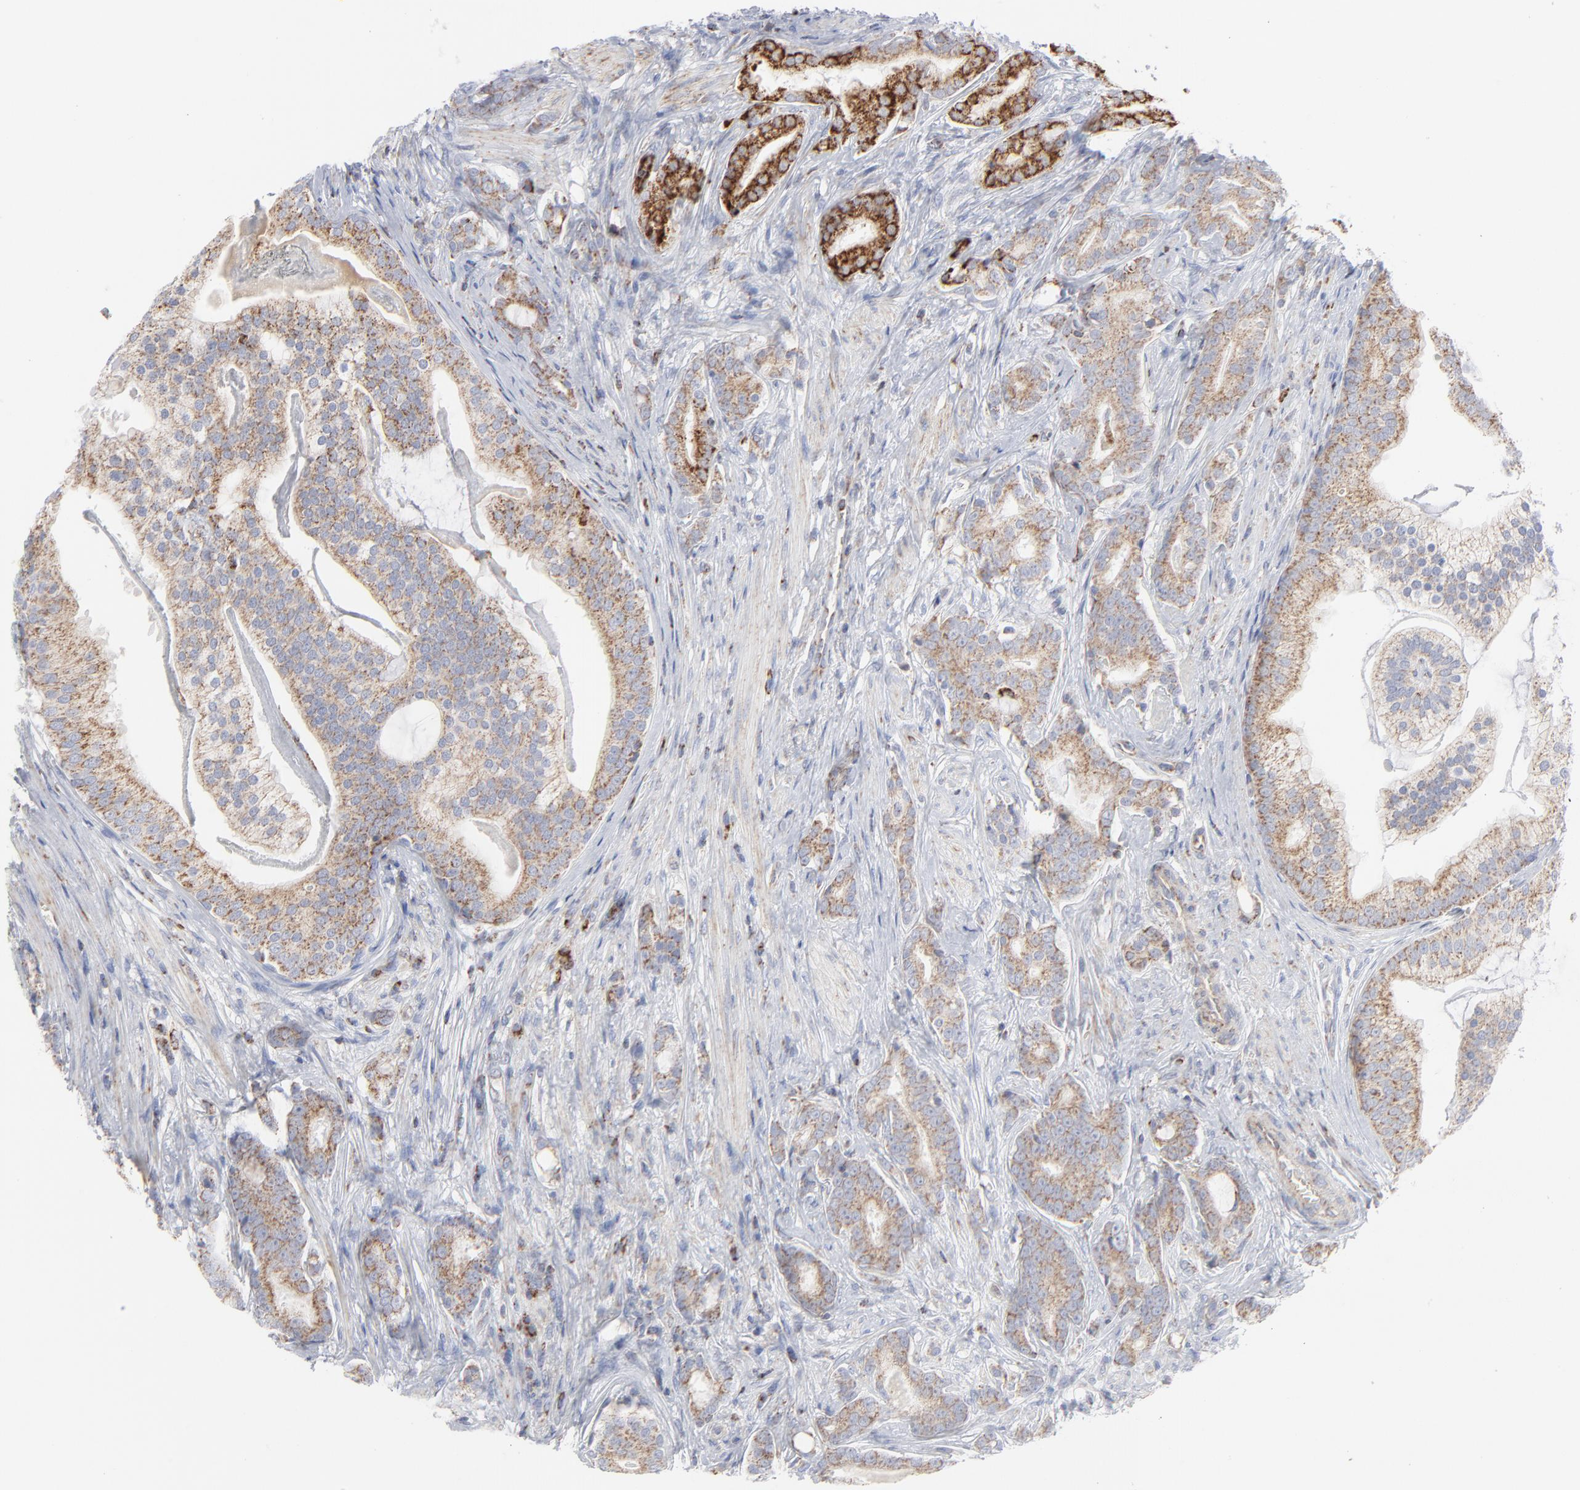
{"staining": {"intensity": "moderate", "quantity": ">75%", "location": "cytoplasmic/membranous"}, "tissue": "prostate cancer", "cell_type": "Tumor cells", "image_type": "cancer", "snomed": [{"axis": "morphology", "description": "Adenocarcinoma, Low grade"}, {"axis": "topography", "description": "Prostate"}], "caption": "Prostate cancer (adenocarcinoma (low-grade)) stained for a protein (brown) exhibits moderate cytoplasmic/membranous positive expression in about >75% of tumor cells.", "gene": "ASB3", "patient": {"sex": "male", "age": 58}}